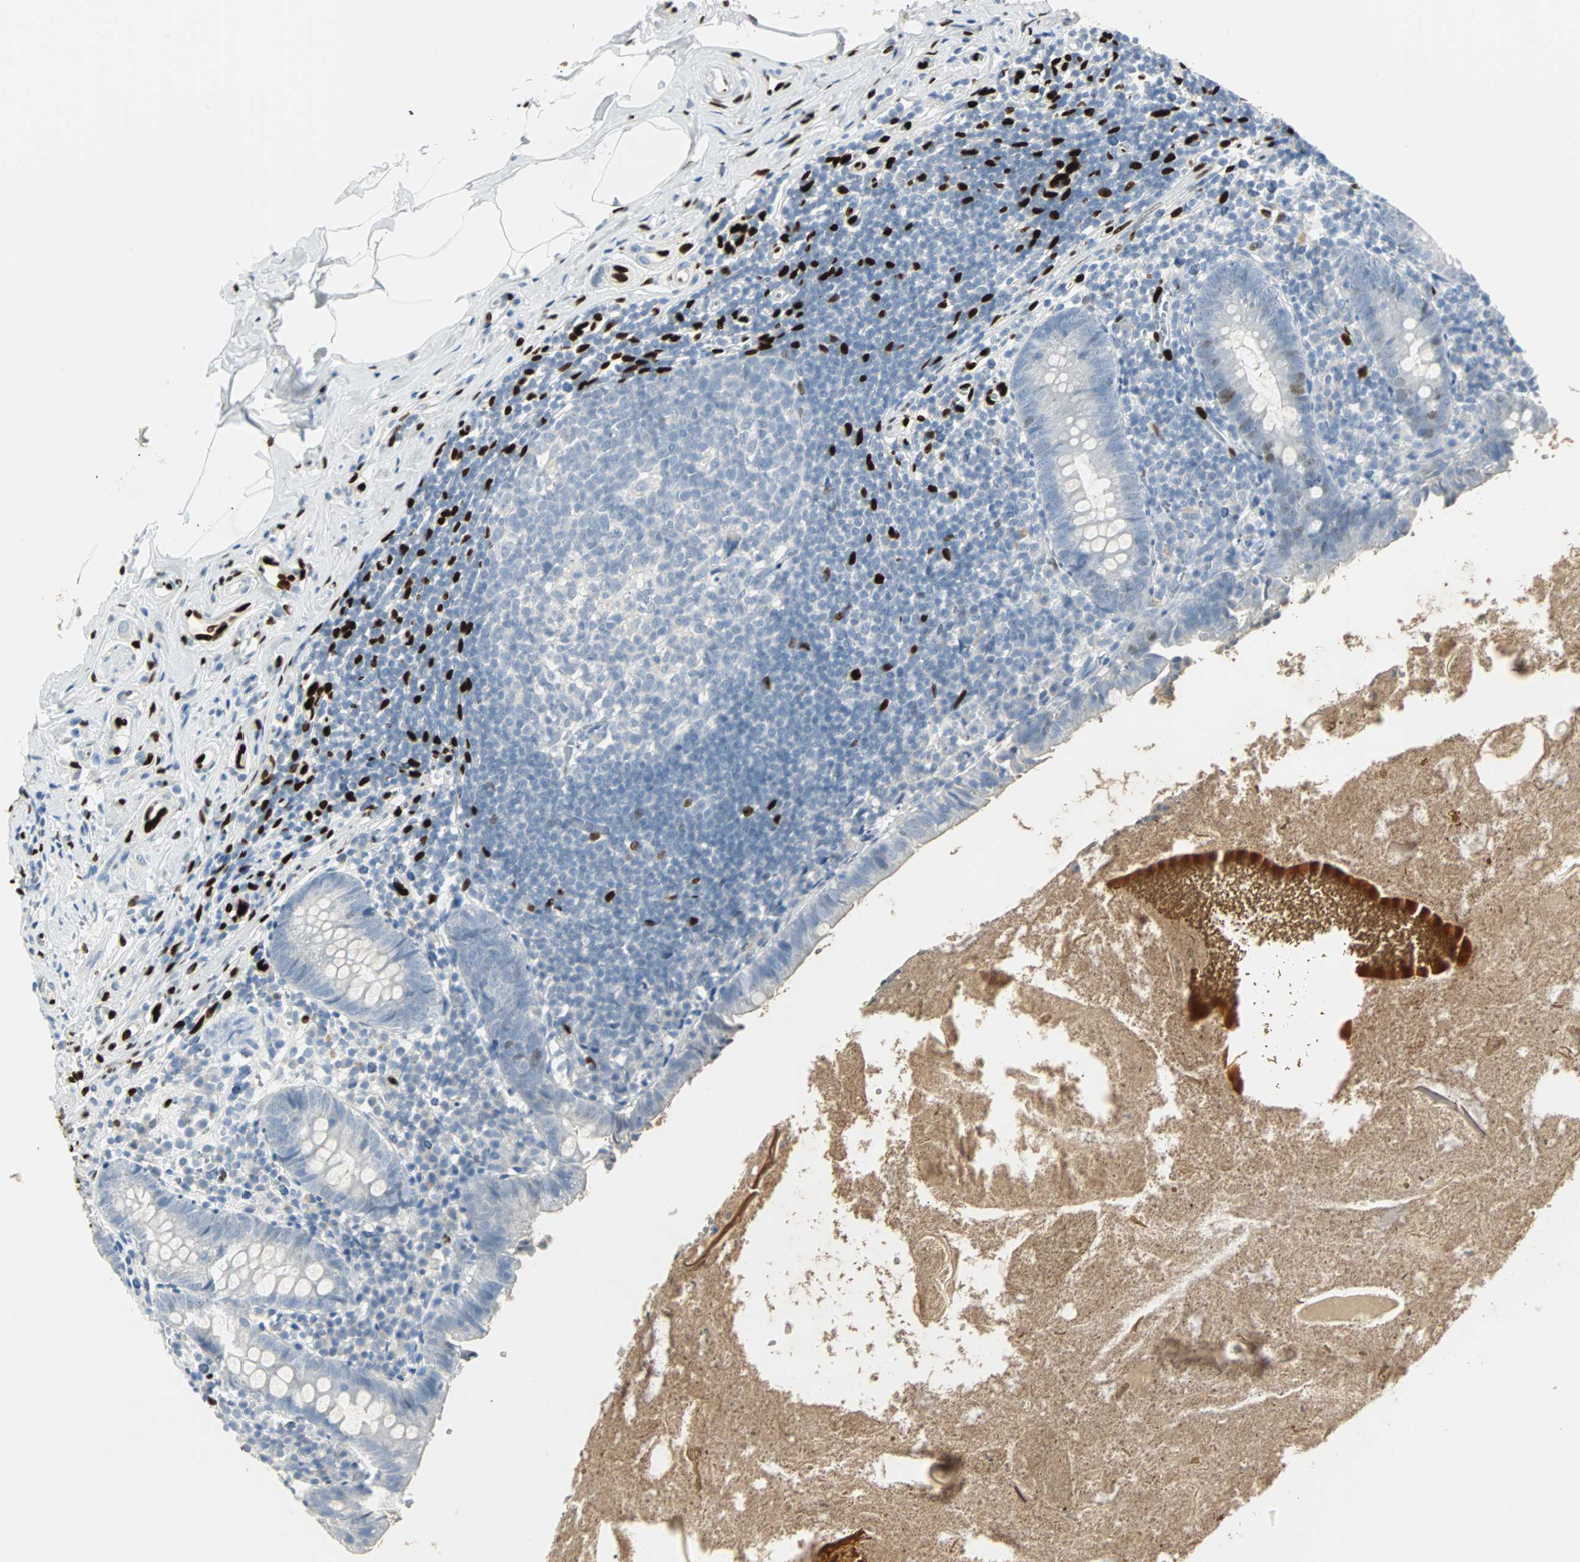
{"staining": {"intensity": "negative", "quantity": "none", "location": "none"}, "tissue": "appendix", "cell_type": "Glandular cells", "image_type": "normal", "snomed": [{"axis": "morphology", "description": "Normal tissue, NOS"}, {"axis": "topography", "description": "Appendix"}], "caption": "DAB immunohistochemical staining of normal human appendix shows no significant positivity in glandular cells.", "gene": "IL33", "patient": {"sex": "male", "age": 52}}